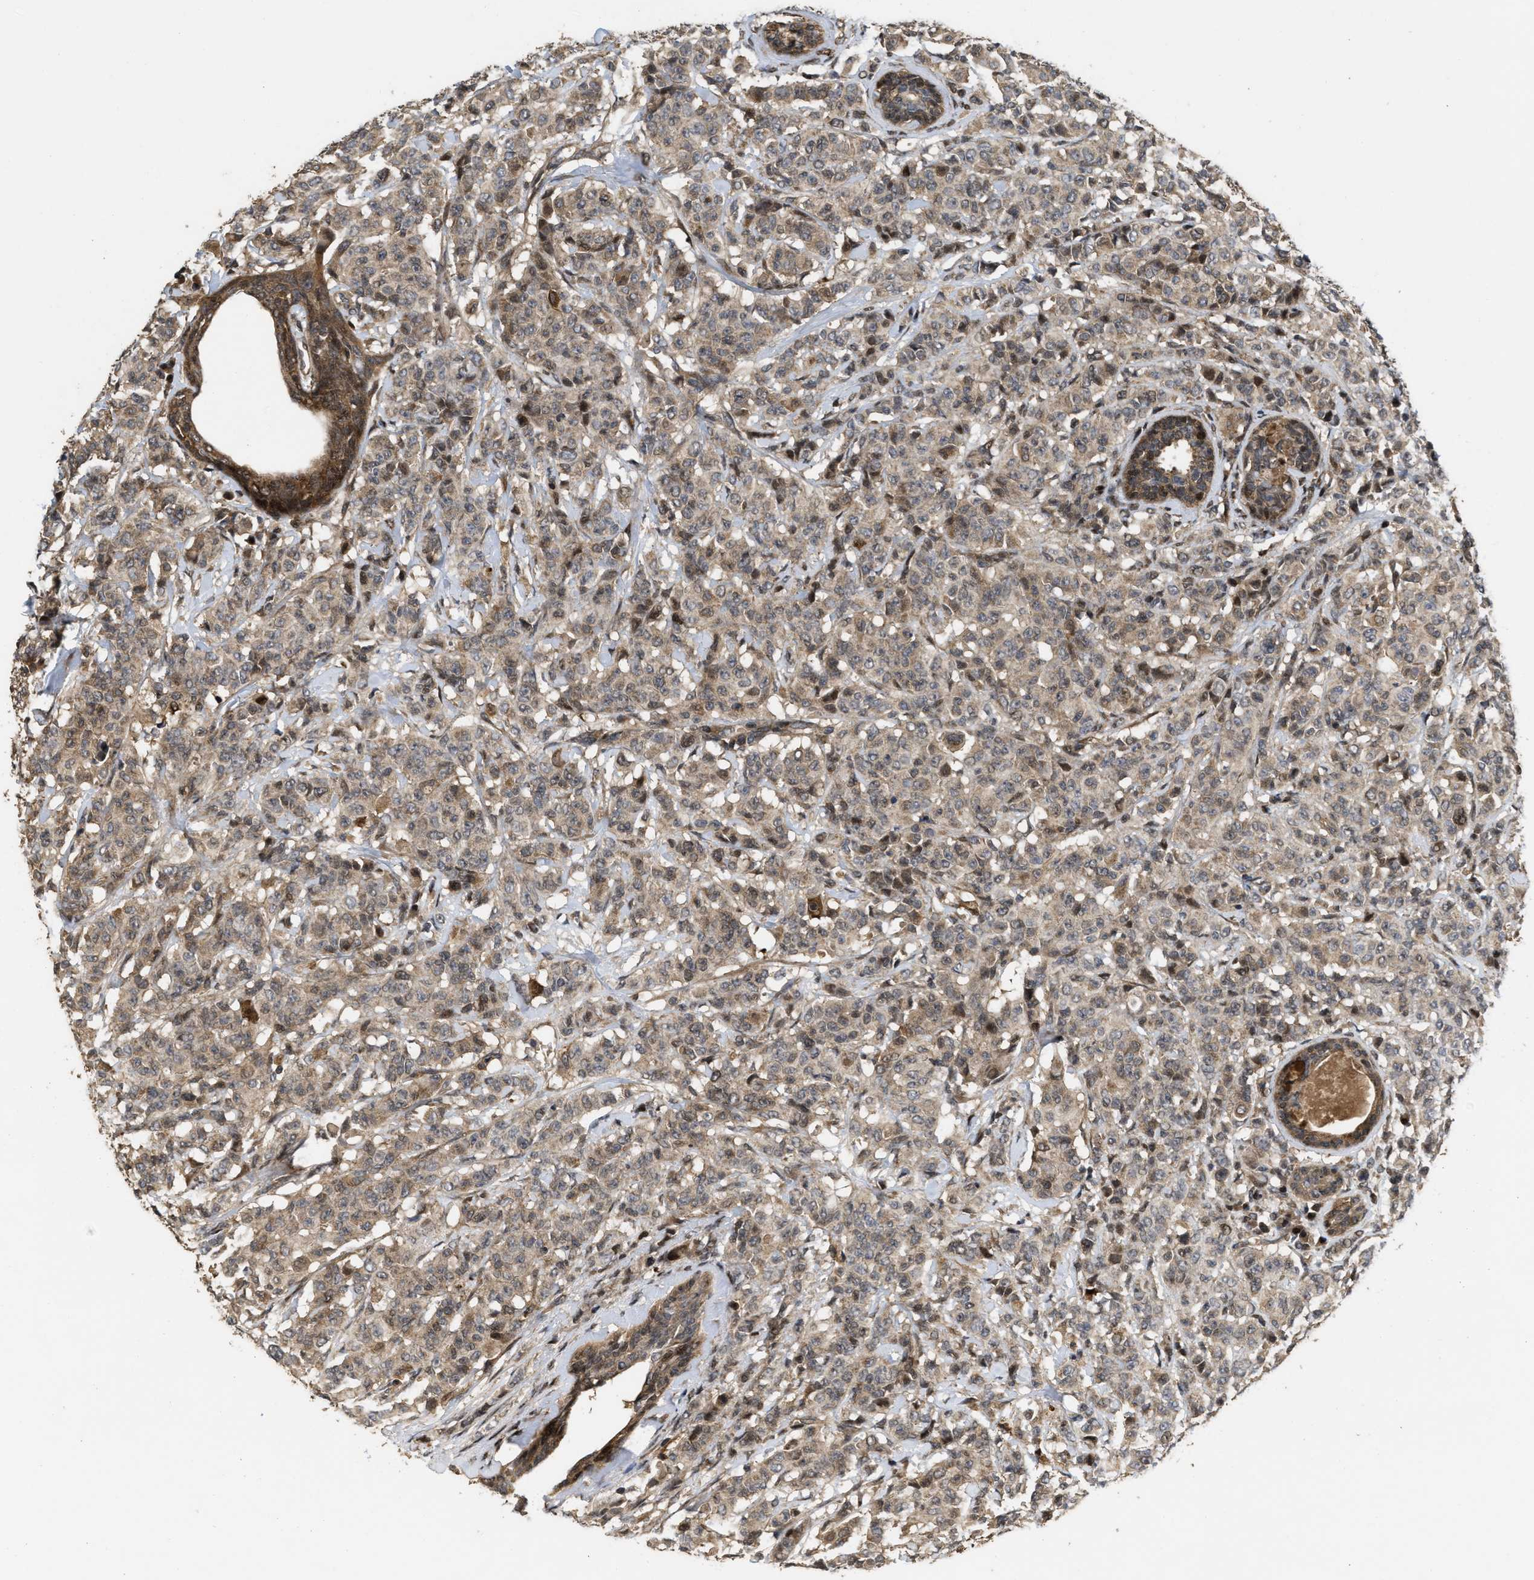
{"staining": {"intensity": "moderate", "quantity": ">75%", "location": "cytoplasmic/membranous,nuclear"}, "tissue": "breast cancer", "cell_type": "Tumor cells", "image_type": "cancer", "snomed": [{"axis": "morphology", "description": "Normal tissue, NOS"}, {"axis": "morphology", "description": "Duct carcinoma"}, {"axis": "topography", "description": "Breast"}], "caption": "Protein staining of intraductal carcinoma (breast) tissue displays moderate cytoplasmic/membranous and nuclear staining in approximately >75% of tumor cells. (DAB IHC with brightfield microscopy, high magnification).", "gene": "CBR3", "patient": {"sex": "female", "age": 40}}